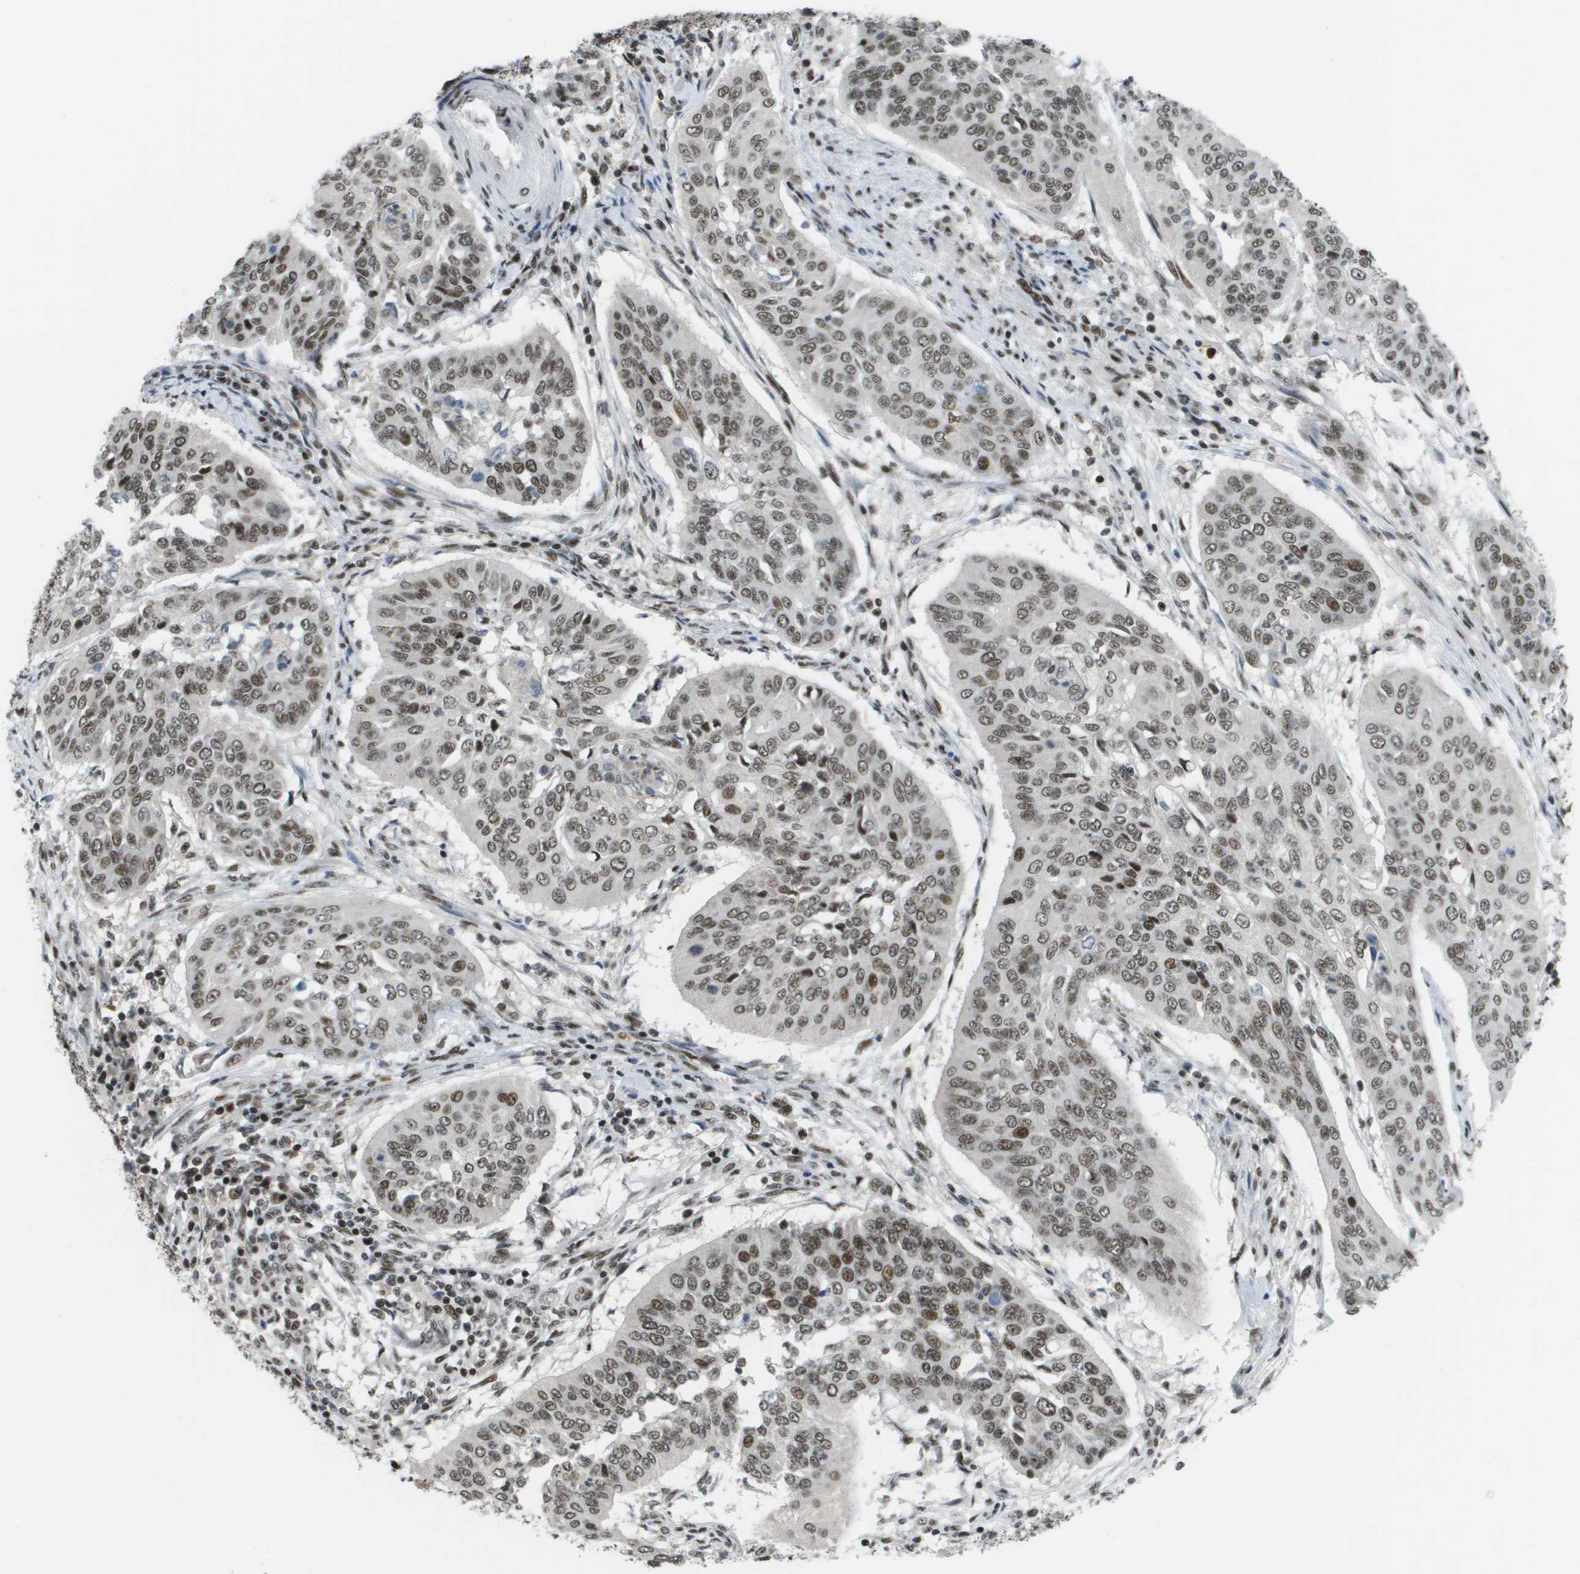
{"staining": {"intensity": "moderate", "quantity": ">75%", "location": "nuclear"}, "tissue": "cervical cancer", "cell_type": "Tumor cells", "image_type": "cancer", "snomed": [{"axis": "morphology", "description": "Normal tissue, NOS"}, {"axis": "morphology", "description": "Squamous cell carcinoma, NOS"}, {"axis": "topography", "description": "Cervix"}], "caption": "There is medium levels of moderate nuclear staining in tumor cells of squamous cell carcinoma (cervical), as demonstrated by immunohistochemical staining (brown color).", "gene": "IRF7", "patient": {"sex": "female", "age": 39}}